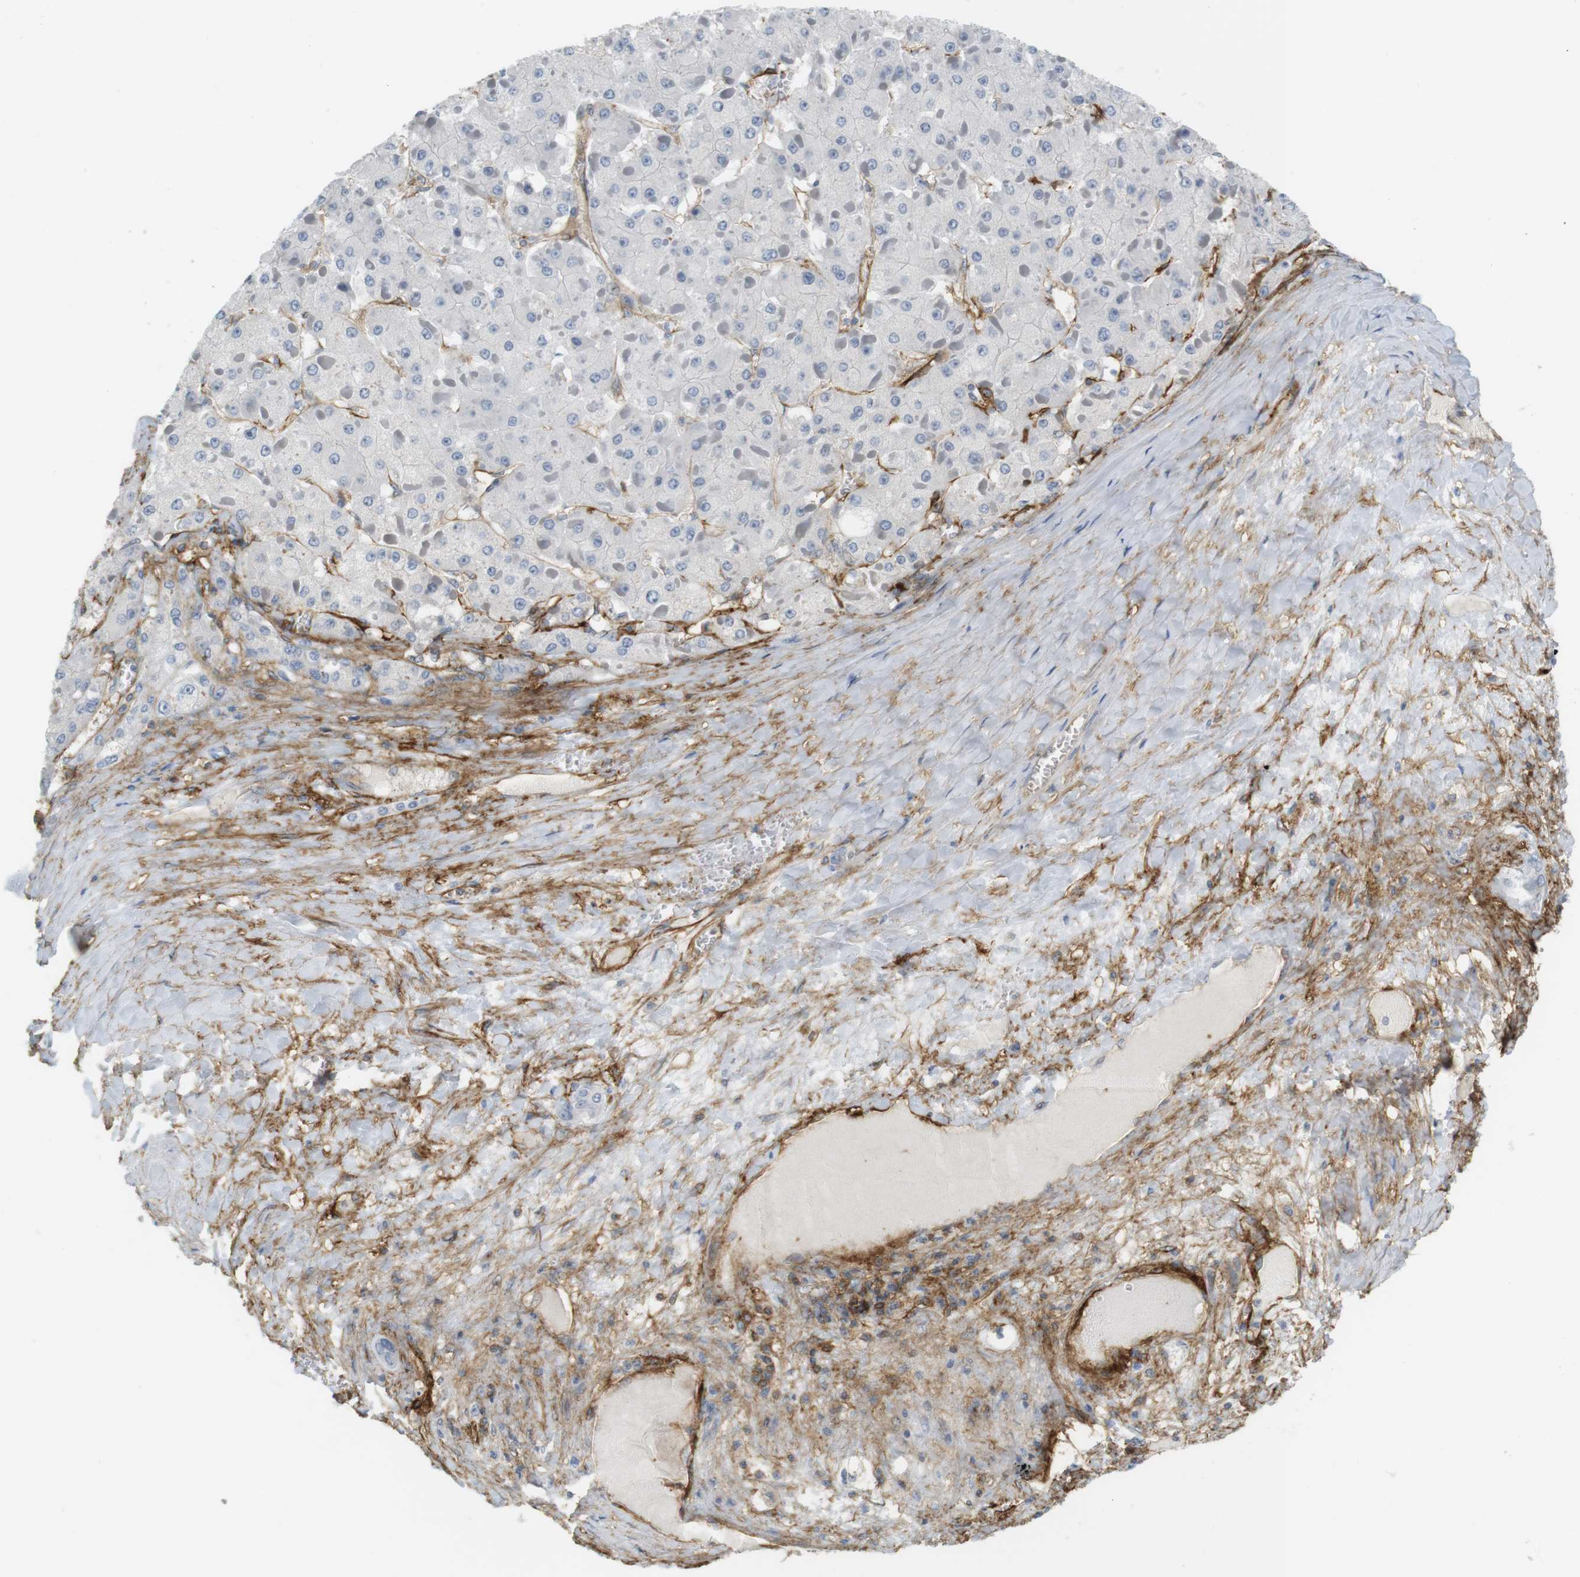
{"staining": {"intensity": "negative", "quantity": "none", "location": "none"}, "tissue": "liver cancer", "cell_type": "Tumor cells", "image_type": "cancer", "snomed": [{"axis": "morphology", "description": "Carcinoma, Hepatocellular, NOS"}, {"axis": "topography", "description": "Liver"}], "caption": "A high-resolution micrograph shows immunohistochemistry (IHC) staining of liver cancer (hepatocellular carcinoma), which exhibits no significant expression in tumor cells.", "gene": "F2R", "patient": {"sex": "female", "age": 73}}